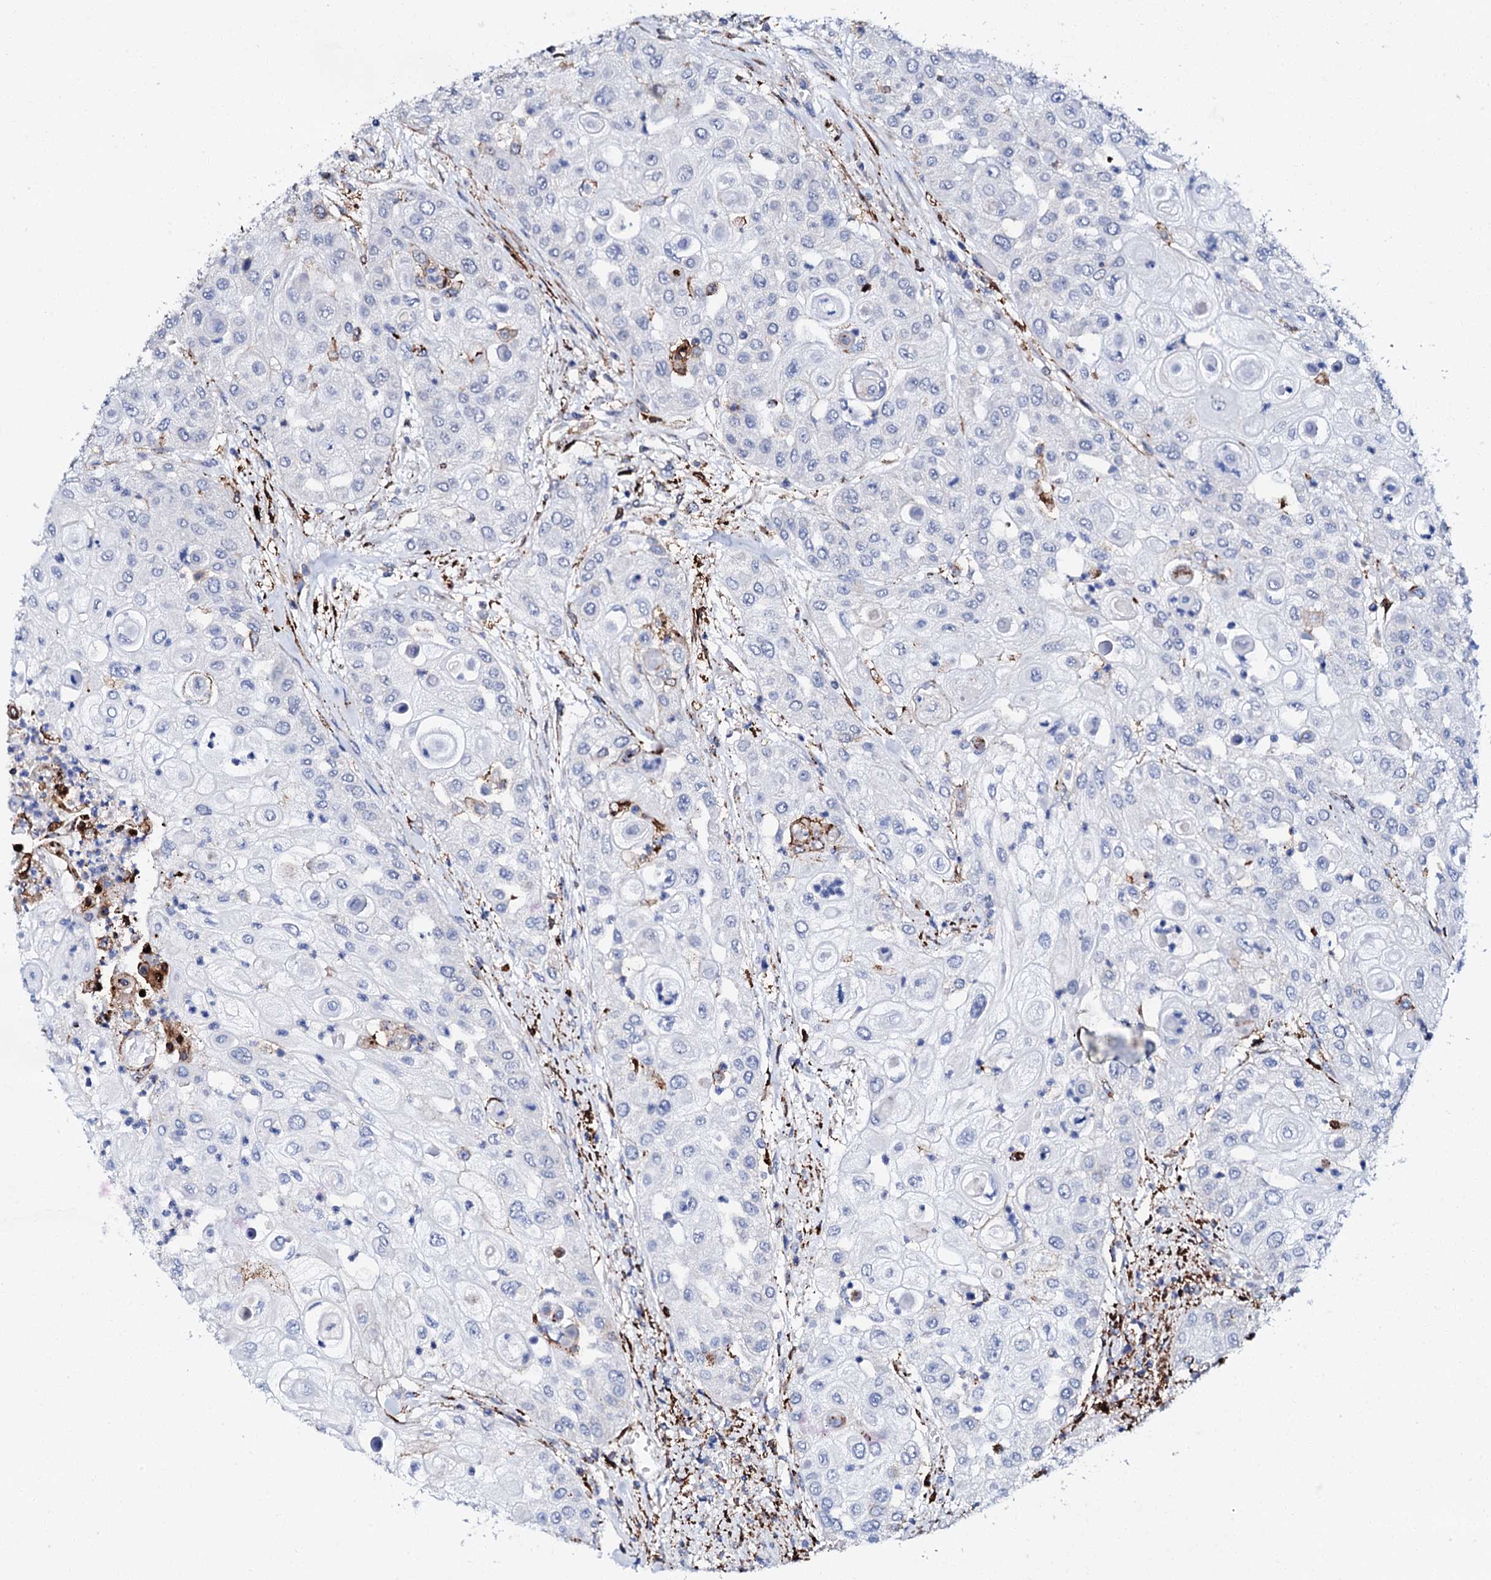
{"staining": {"intensity": "negative", "quantity": "none", "location": "none"}, "tissue": "urothelial cancer", "cell_type": "Tumor cells", "image_type": "cancer", "snomed": [{"axis": "morphology", "description": "Urothelial carcinoma, High grade"}, {"axis": "topography", "description": "Urinary bladder"}], "caption": "High power microscopy micrograph of an IHC photomicrograph of urothelial cancer, revealing no significant staining in tumor cells.", "gene": "MED13L", "patient": {"sex": "female", "age": 79}}